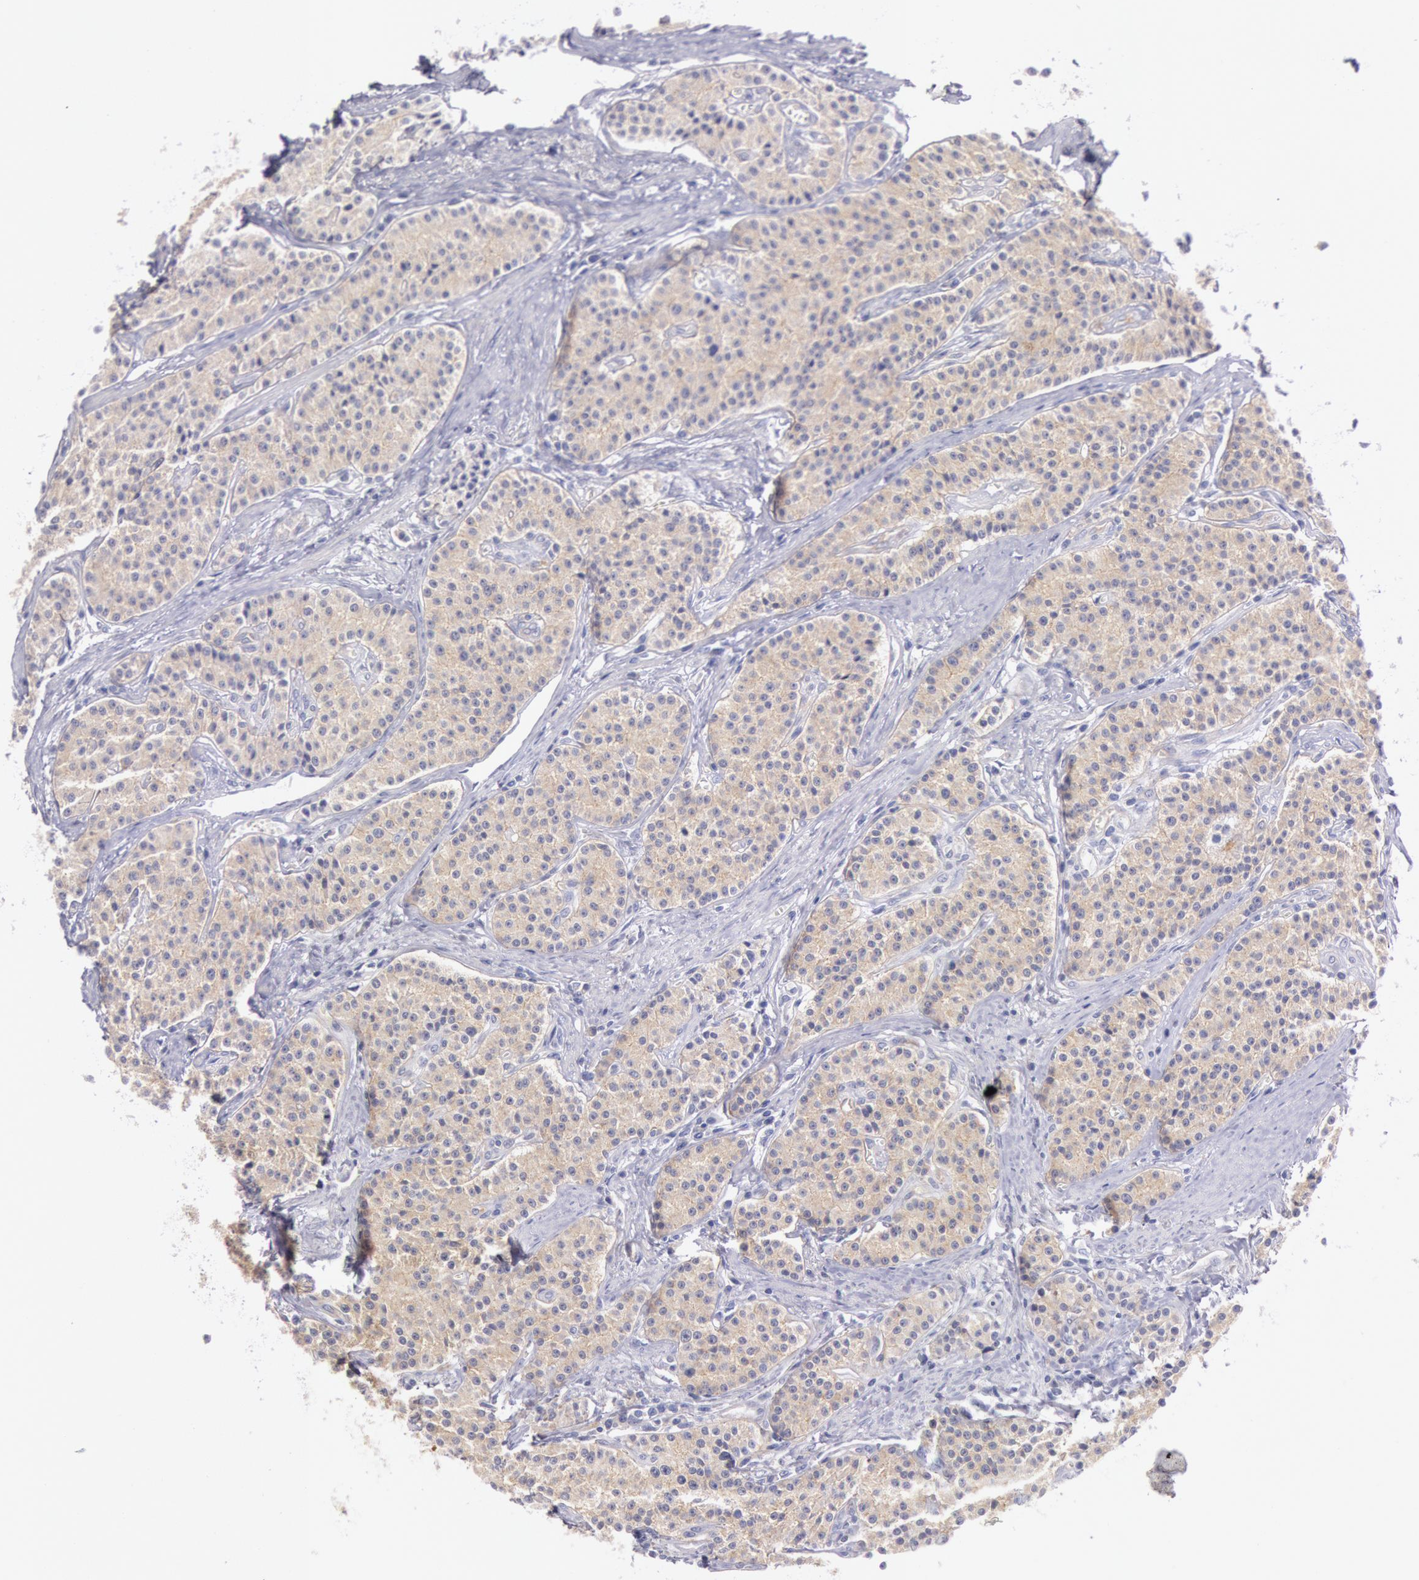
{"staining": {"intensity": "weak", "quantity": ">75%", "location": "cytoplasmic/membranous"}, "tissue": "carcinoid", "cell_type": "Tumor cells", "image_type": "cancer", "snomed": [{"axis": "morphology", "description": "Carcinoid, malignant, NOS"}, {"axis": "topography", "description": "Stomach"}], "caption": "Weak cytoplasmic/membranous expression for a protein is identified in about >75% of tumor cells of malignant carcinoid using immunohistochemistry.", "gene": "MYO5A", "patient": {"sex": "female", "age": 76}}